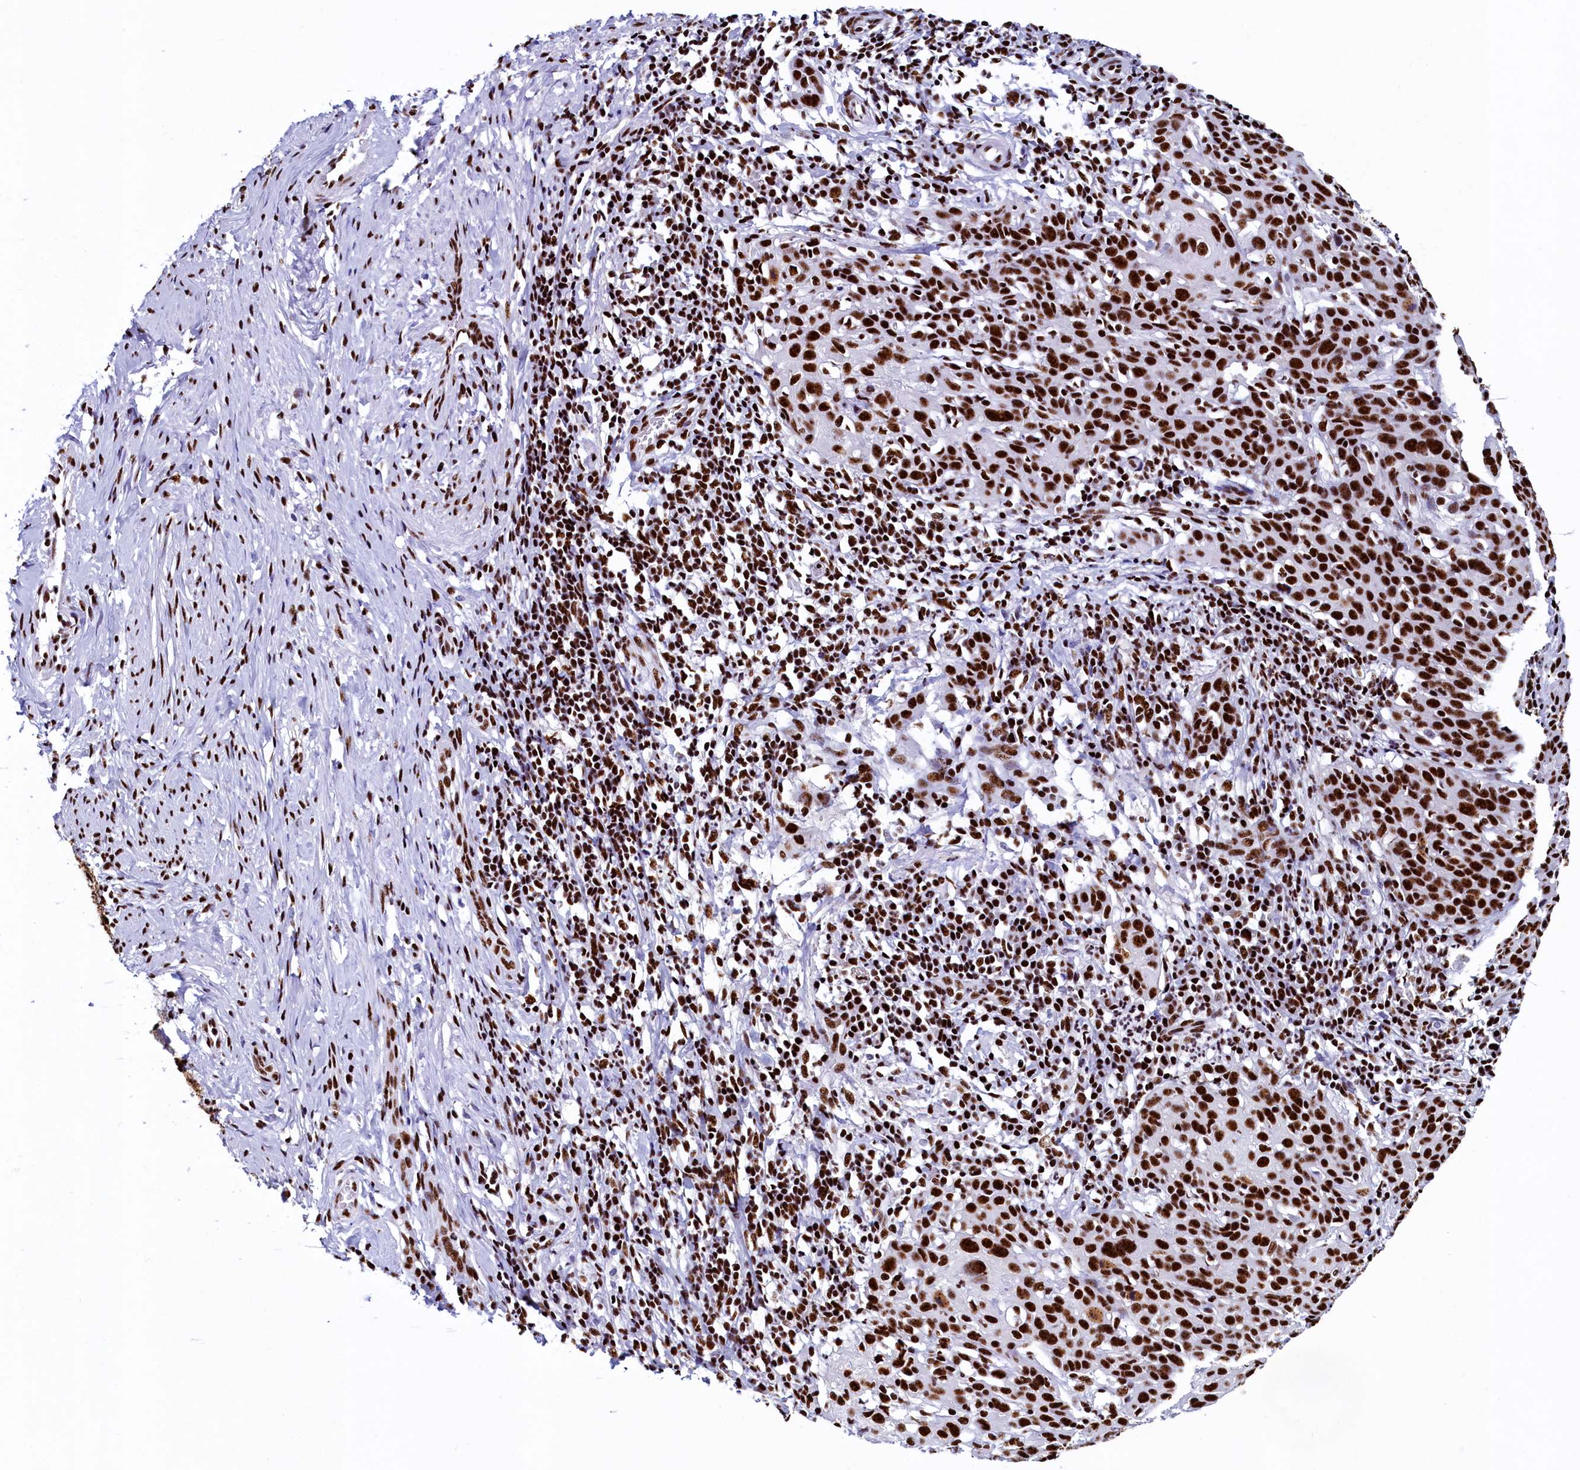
{"staining": {"intensity": "strong", "quantity": ">75%", "location": "nuclear"}, "tissue": "cervical cancer", "cell_type": "Tumor cells", "image_type": "cancer", "snomed": [{"axis": "morphology", "description": "Squamous cell carcinoma, NOS"}, {"axis": "topography", "description": "Cervix"}], "caption": "Cervical cancer (squamous cell carcinoma) stained for a protein shows strong nuclear positivity in tumor cells. The protein of interest is stained brown, and the nuclei are stained in blue (DAB IHC with brightfield microscopy, high magnification).", "gene": "SRRM2", "patient": {"sex": "female", "age": 50}}